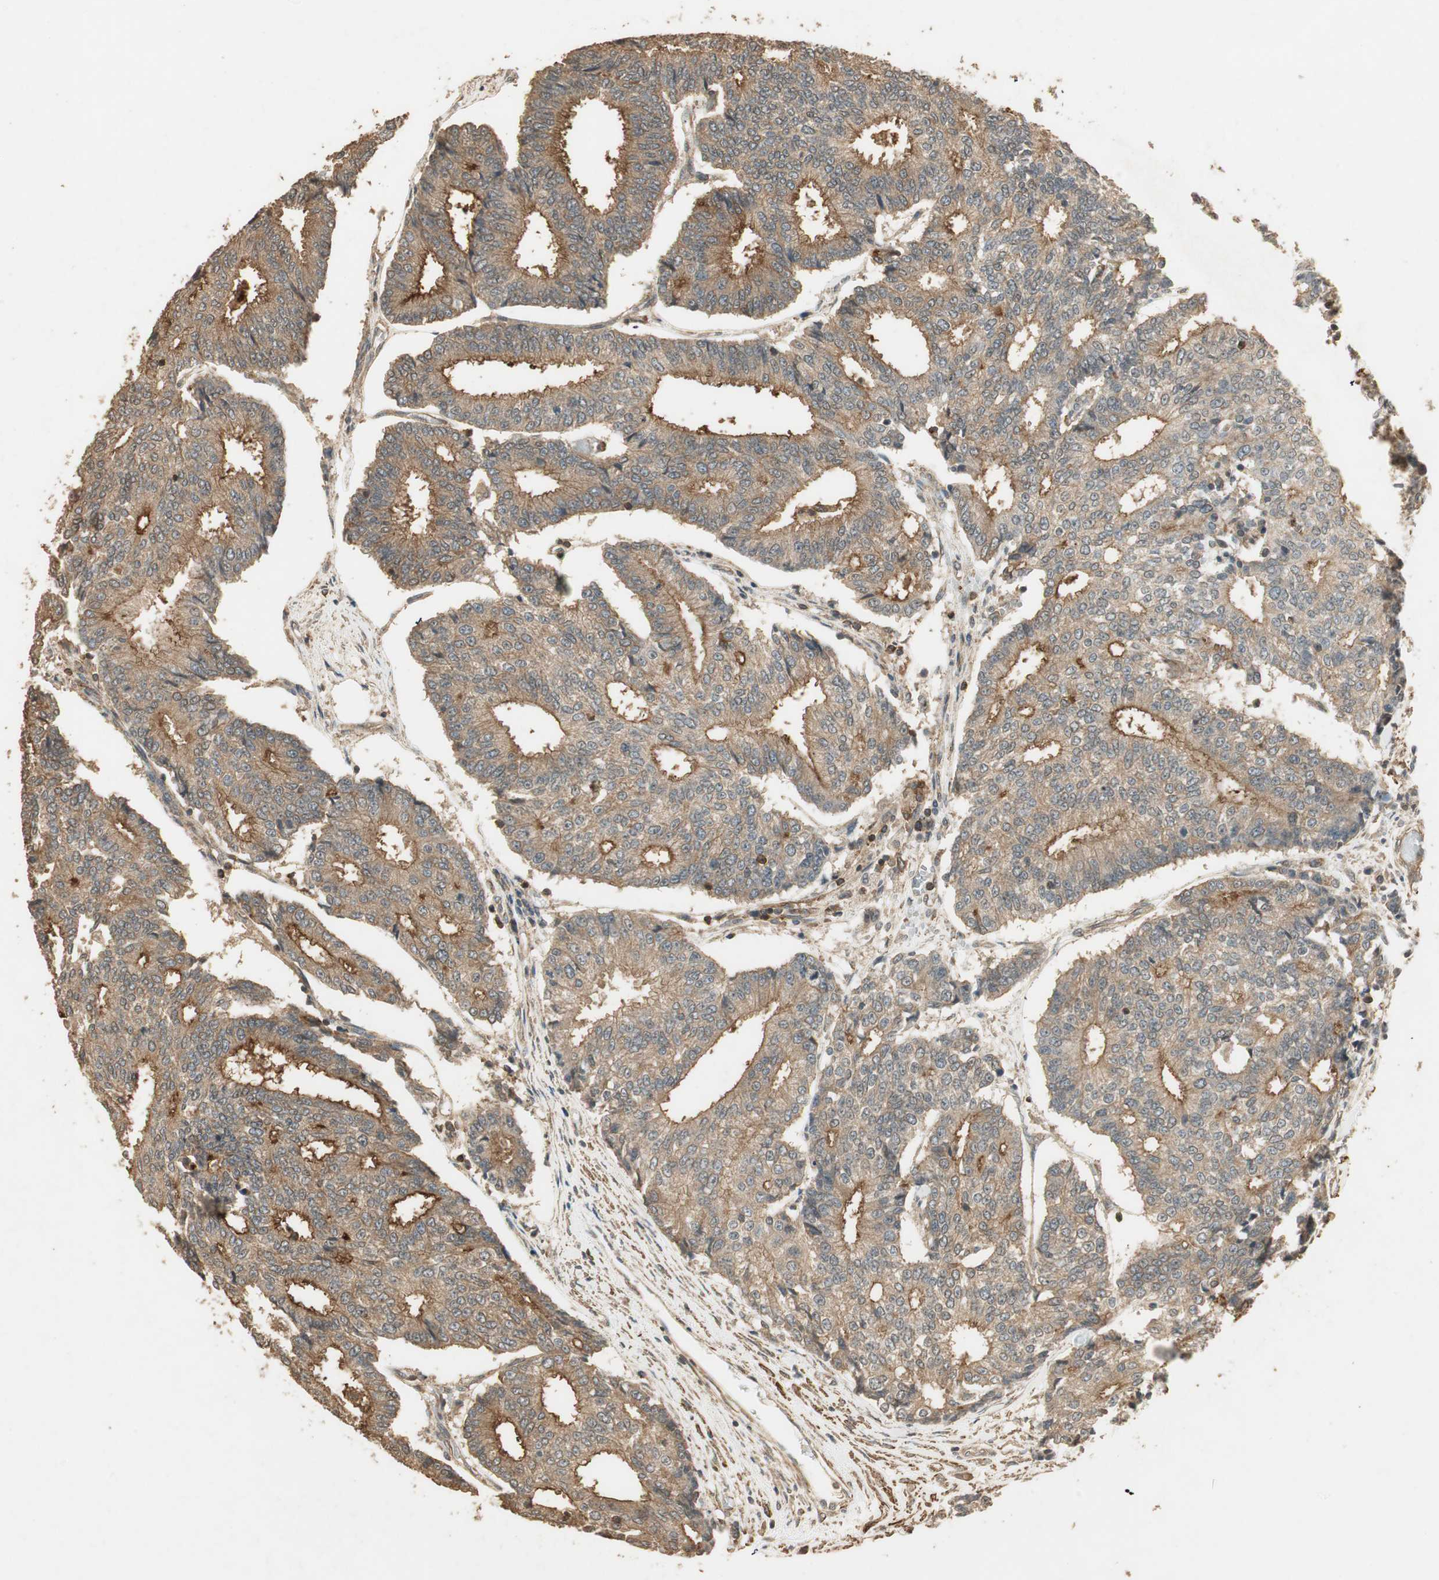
{"staining": {"intensity": "moderate", "quantity": "25%-75%", "location": "cytoplasmic/membranous"}, "tissue": "prostate cancer", "cell_type": "Tumor cells", "image_type": "cancer", "snomed": [{"axis": "morphology", "description": "Adenocarcinoma, High grade"}, {"axis": "topography", "description": "Prostate"}], "caption": "This is an image of immunohistochemistry (IHC) staining of prostate cancer, which shows moderate positivity in the cytoplasmic/membranous of tumor cells.", "gene": "USP2", "patient": {"sex": "male", "age": 55}}